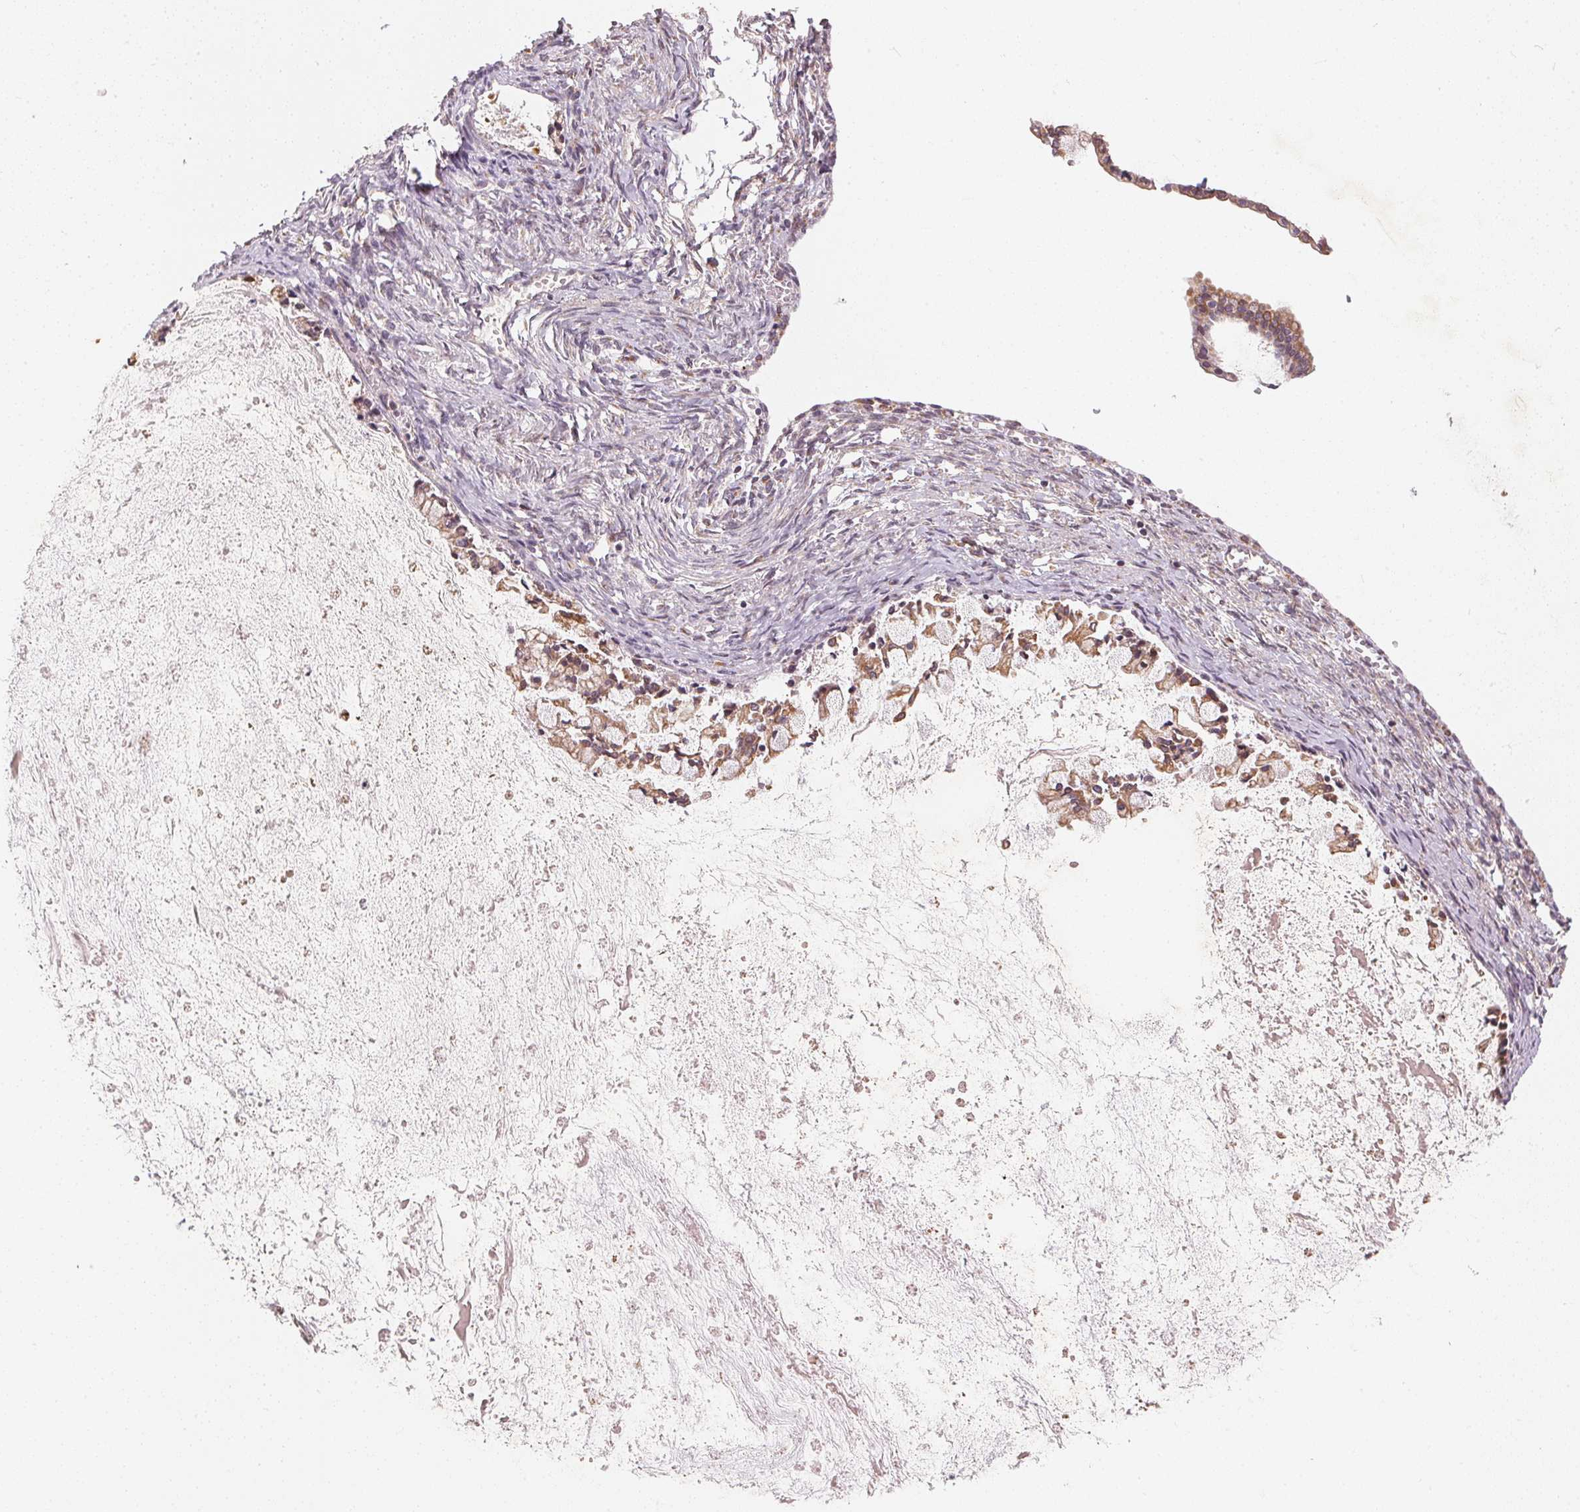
{"staining": {"intensity": "weak", "quantity": ">75%", "location": "cytoplasmic/membranous"}, "tissue": "ovarian cancer", "cell_type": "Tumor cells", "image_type": "cancer", "snomed": [{"axis": "morphology", "description": "Cystadenocarcinoma, mucinous, NOS"}, {"axis": "topography", "description": "Ovary"}], "caption": "Mucinous cystadenocarcinoma (ovarian) stained with a brown dye shows weak cytoplasmic/membranous positive expression in about >75% of tumor cells.", "gene": "MATCAP1", "patient": {"sex": "female", "age": 67}}